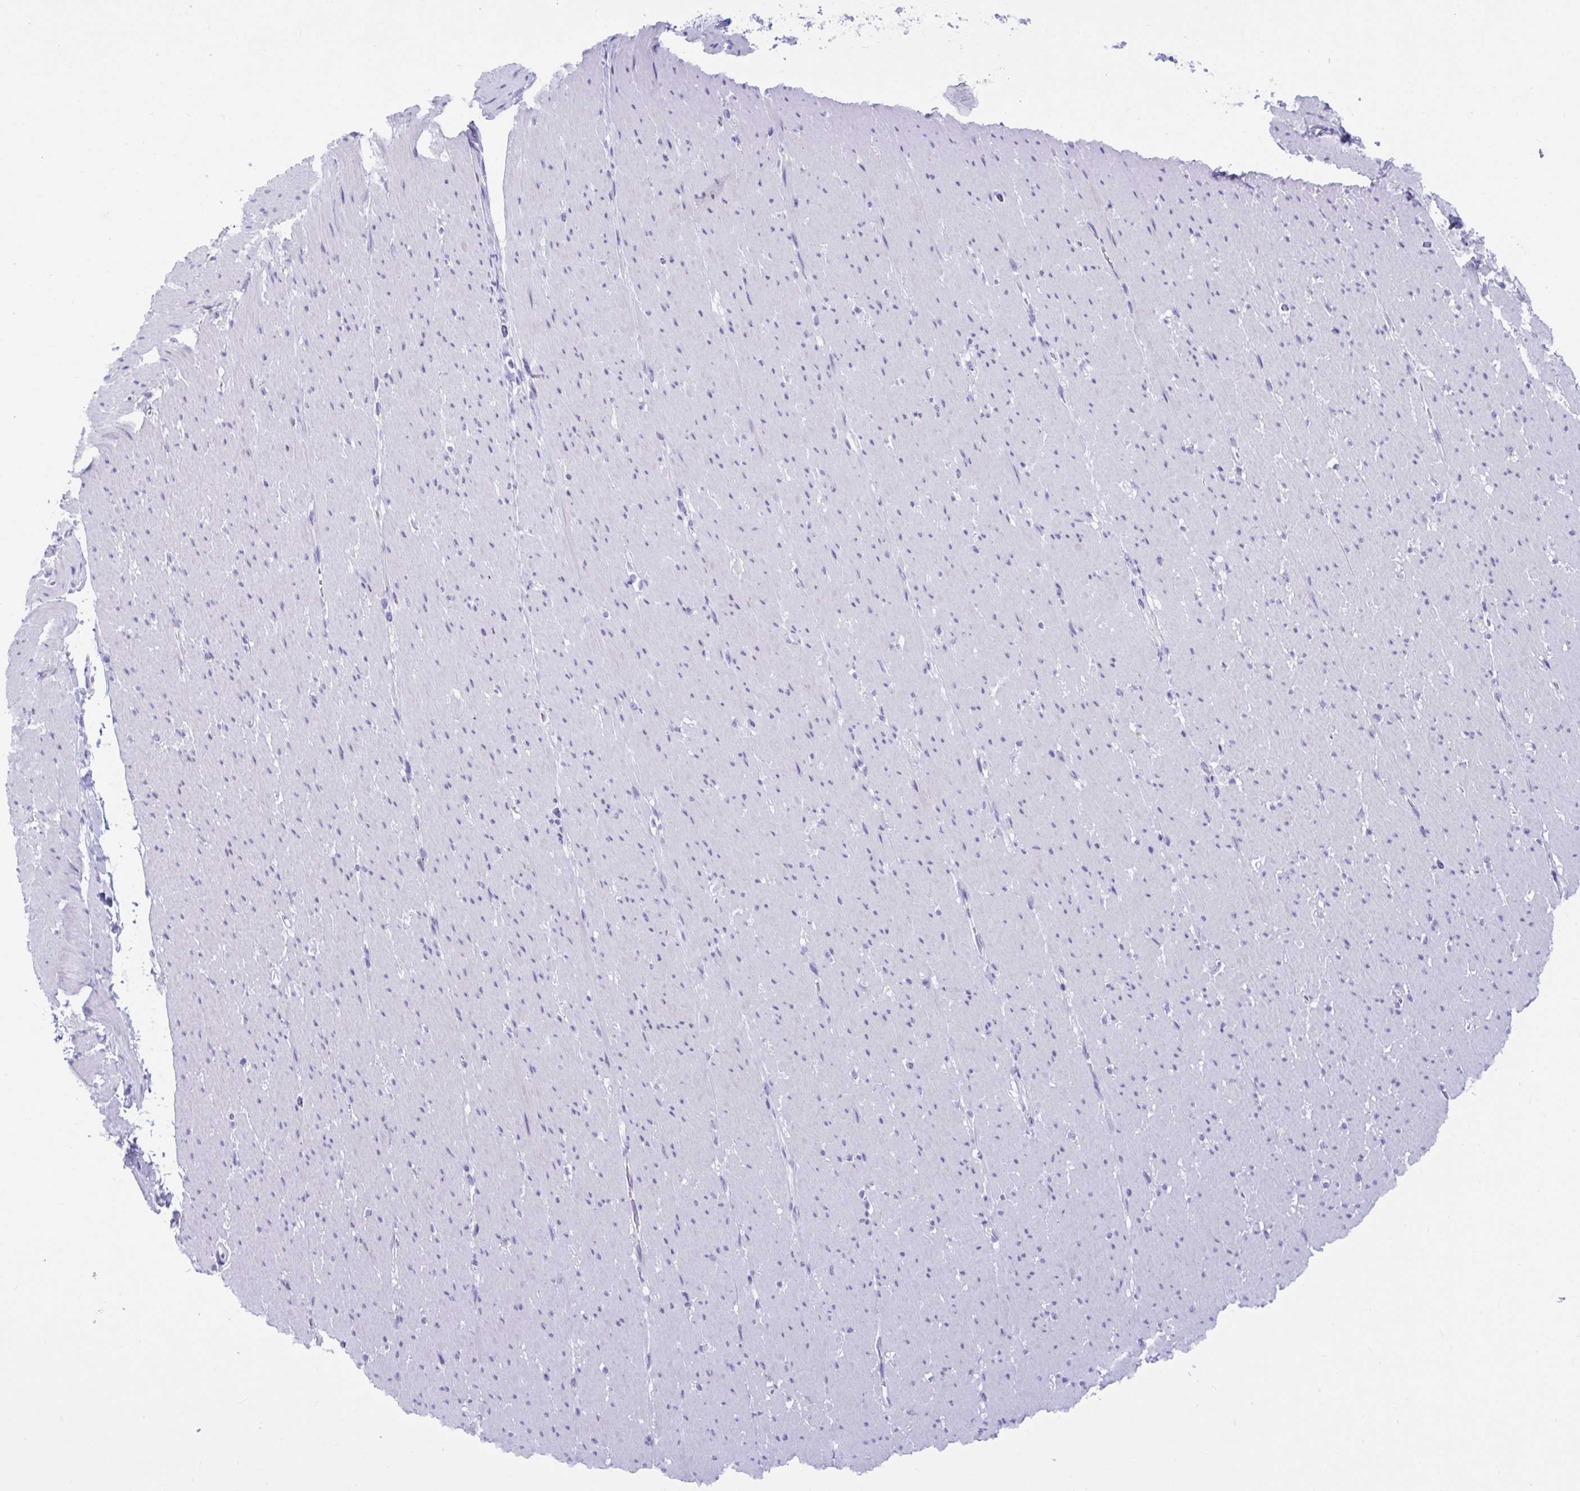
{"staining": {"intensity": "negative", "quantity": "none", "location": "none"}, "tissue": "smooth muscle", "cell_type": "Smooth muscle cells", "image_type": "normal", "snomed": [{"axis": "morphology", "description": "Normal tissue, NOS"}, {"axis": "topography", "description": "Smooth muscle"}, {"axis": "topography", "description": "Rectum"}], "caption": "IHC histopathology image of benign smooth muscle: smooth muscle stained with DAB (3,3'-diaminobenzidine) demonstrates no significant protein staining in smooth muscle cells.", "gene": "TTC30A", "patient": {"sex": "male", "age": 53}}